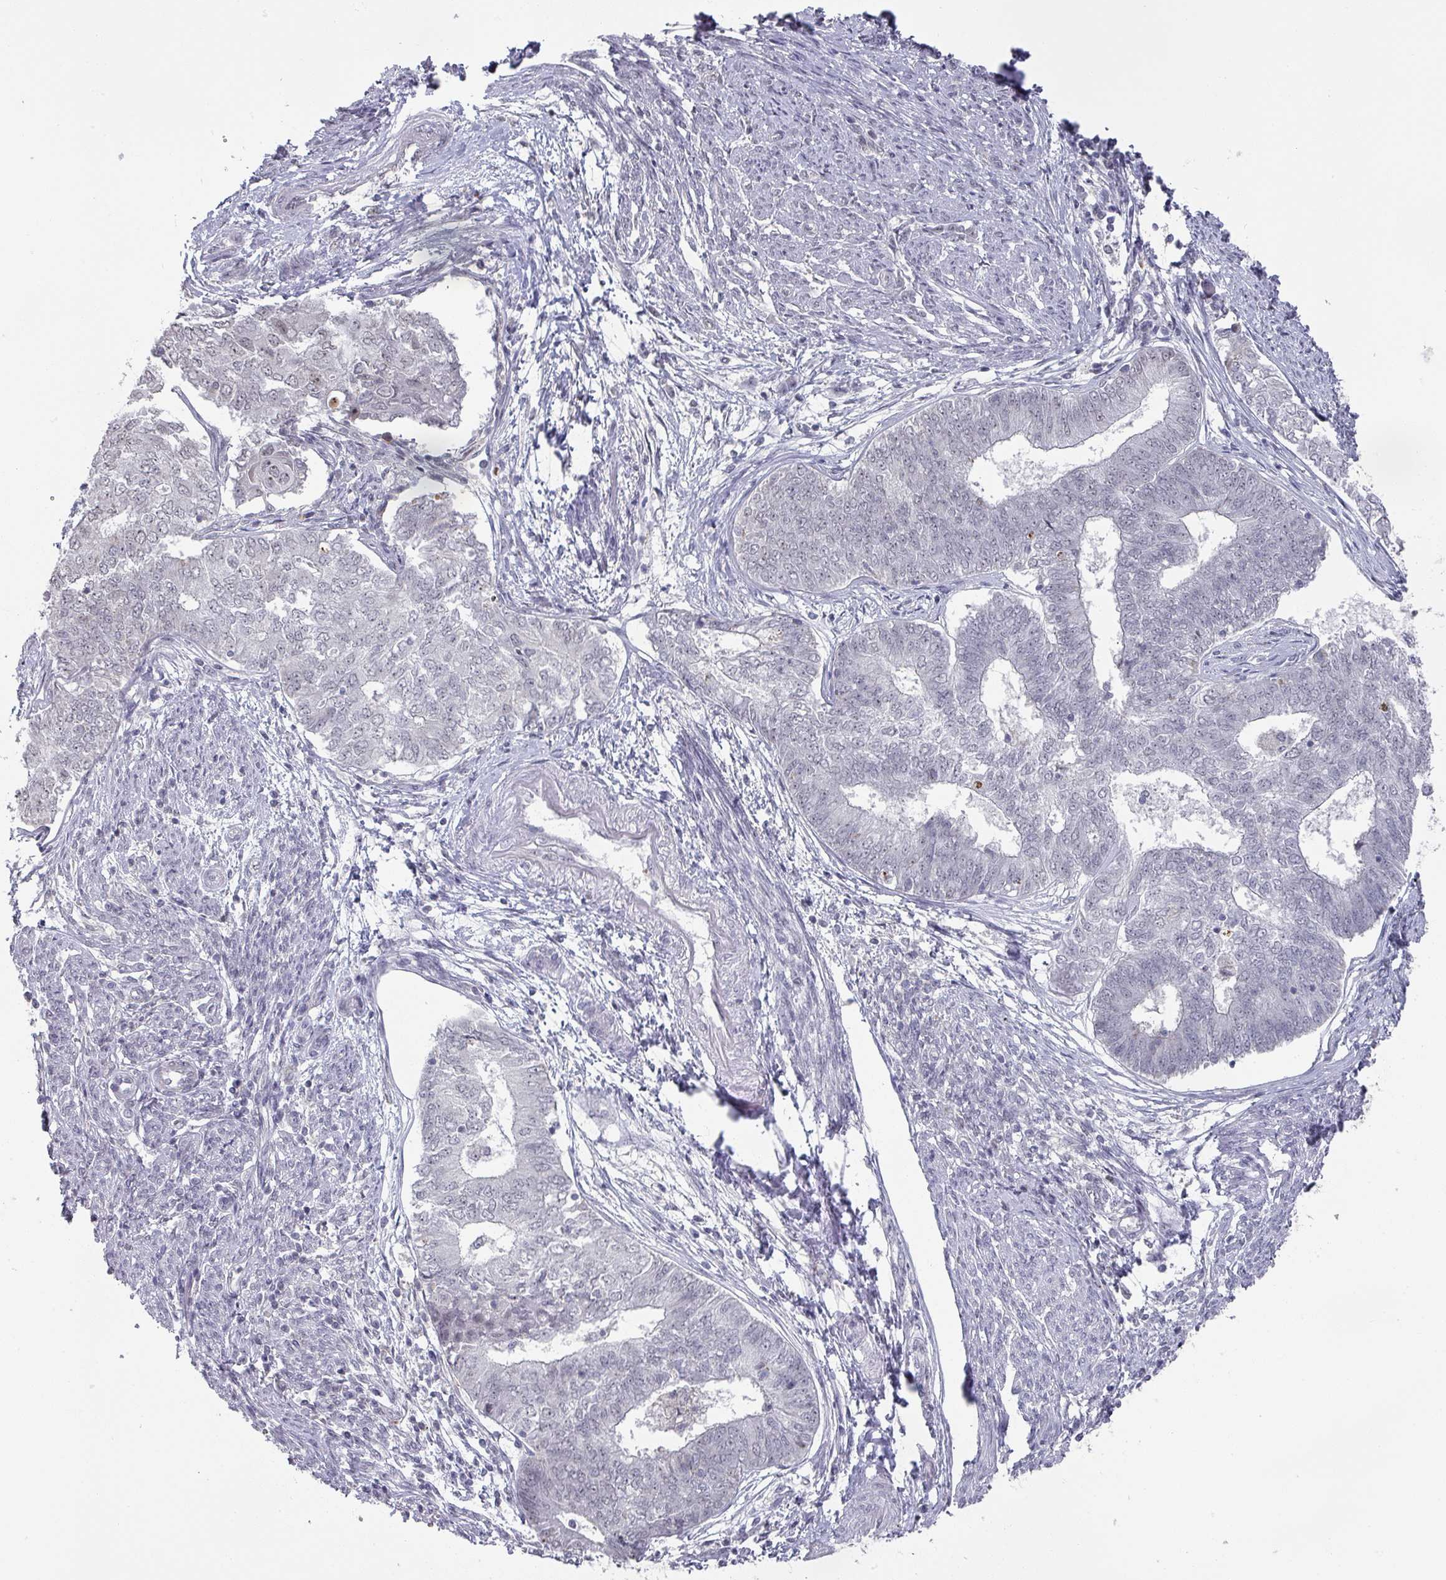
{"staining": {"intensity": "negative", "quantity": "none", "location": "none"}, "tissue": "endometrial cancer", "cell_type": "Tumor cells", "image_type": "cancer", "snomed": [{"axis": "morphology", "description": "Adenocarcinoma, NOS"}, {"axis": "topography", "description": "Endometrium"}], "caption": "Endometrial cancer (adenocarcinoma) was stained to show a protein in brown. There is no significant positivity in tumor cells.", "gene": "ZNF654", "patient": {"sex": "female", "age": 62}}